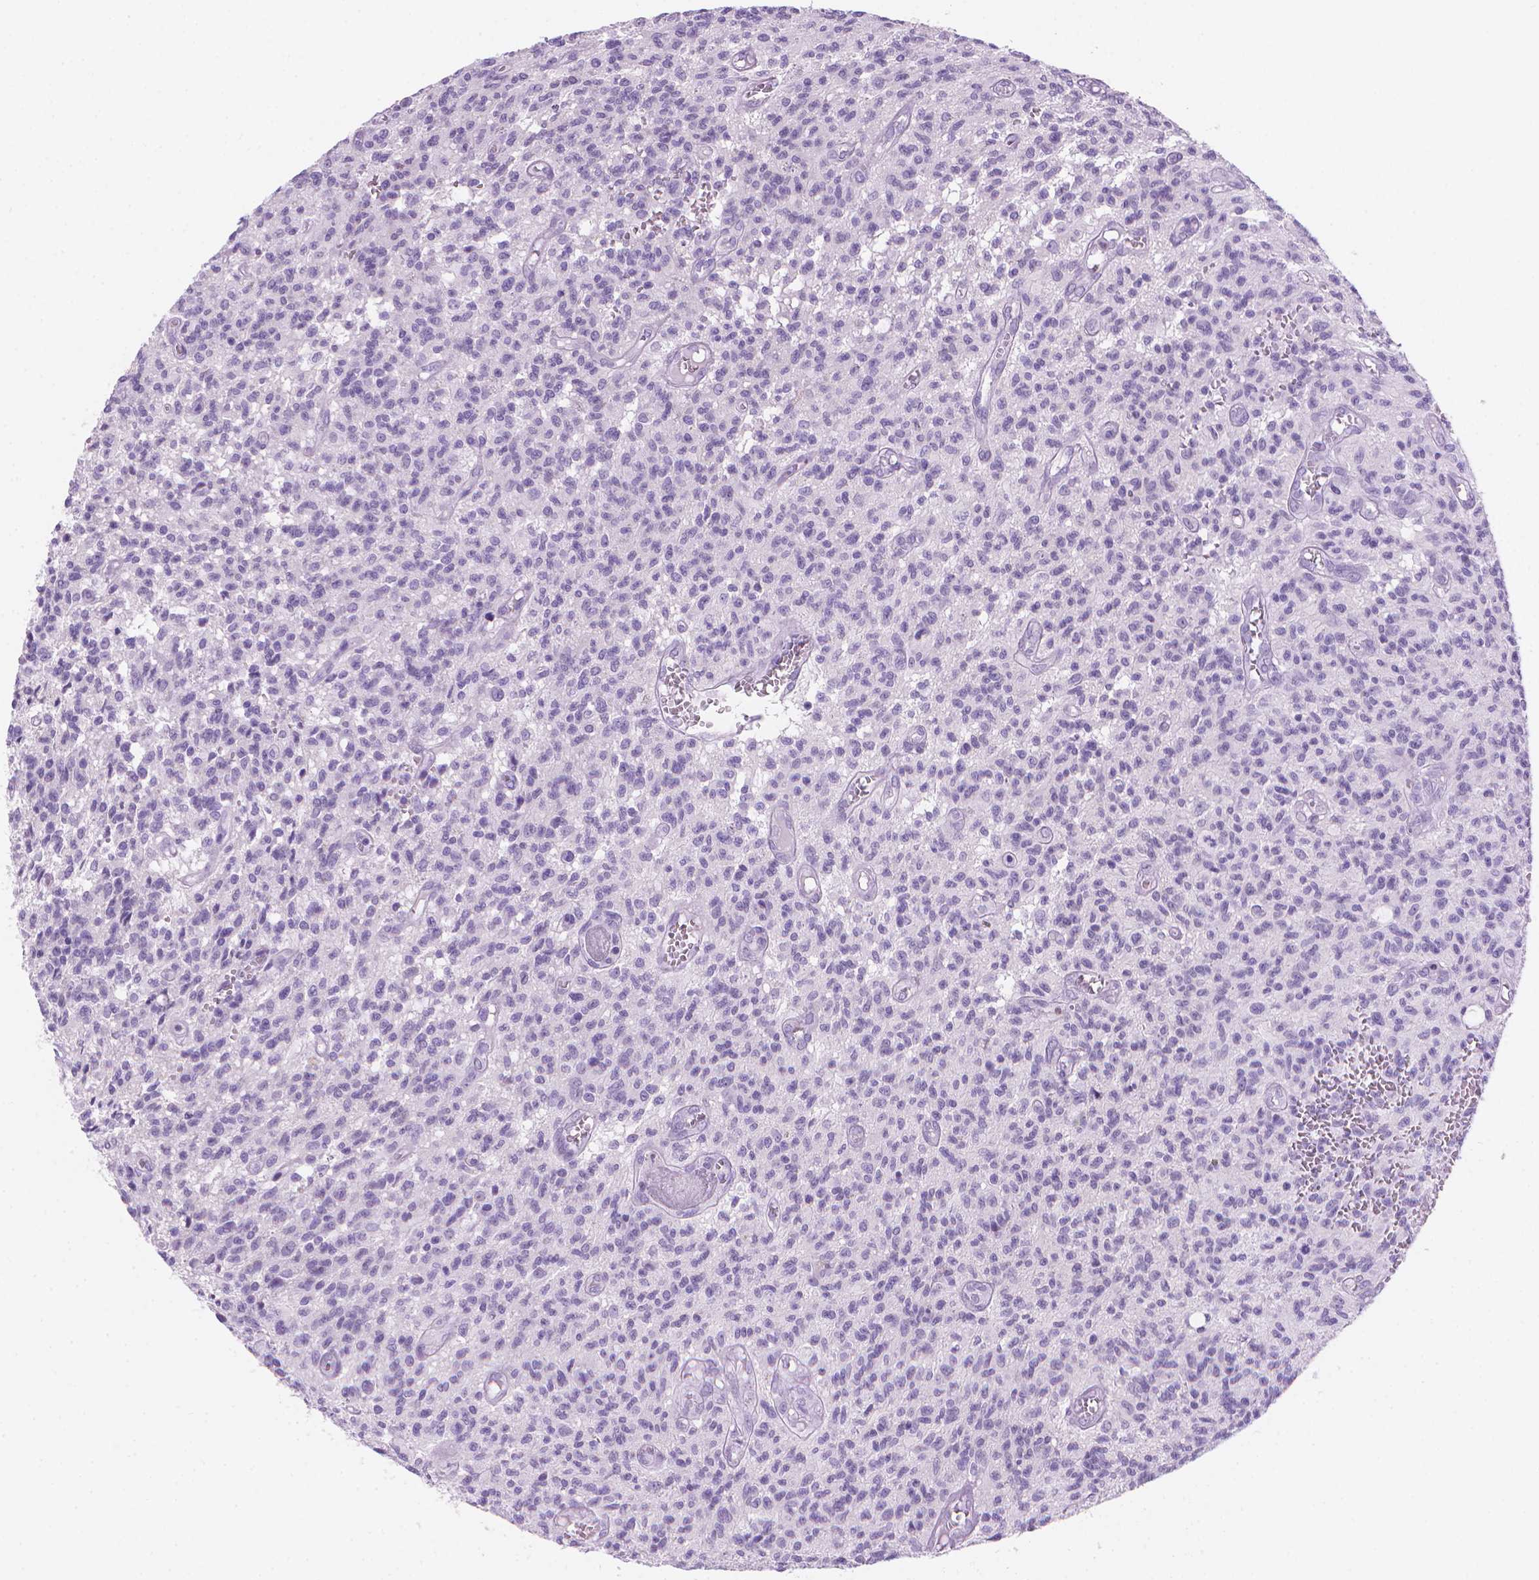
{"staining": {"intensity": "negative", "quantity": "none", "location": "none"}, "tissue": "glioma", "cell_type": "Tumor cells", "image_type": "cancer", "snomed": [{"axis": "morphology", "description": "Glioma, malignant, Low grade"}, {"axis": "topography", "description": "Brain"}], "caption": "A high-resolution image shows immunohistochemistry staining of glioma, which demonstrates no significant positivity in tumor cells.", "gene": "TTC29", "patient": {"sex": "male", "age": 64}}